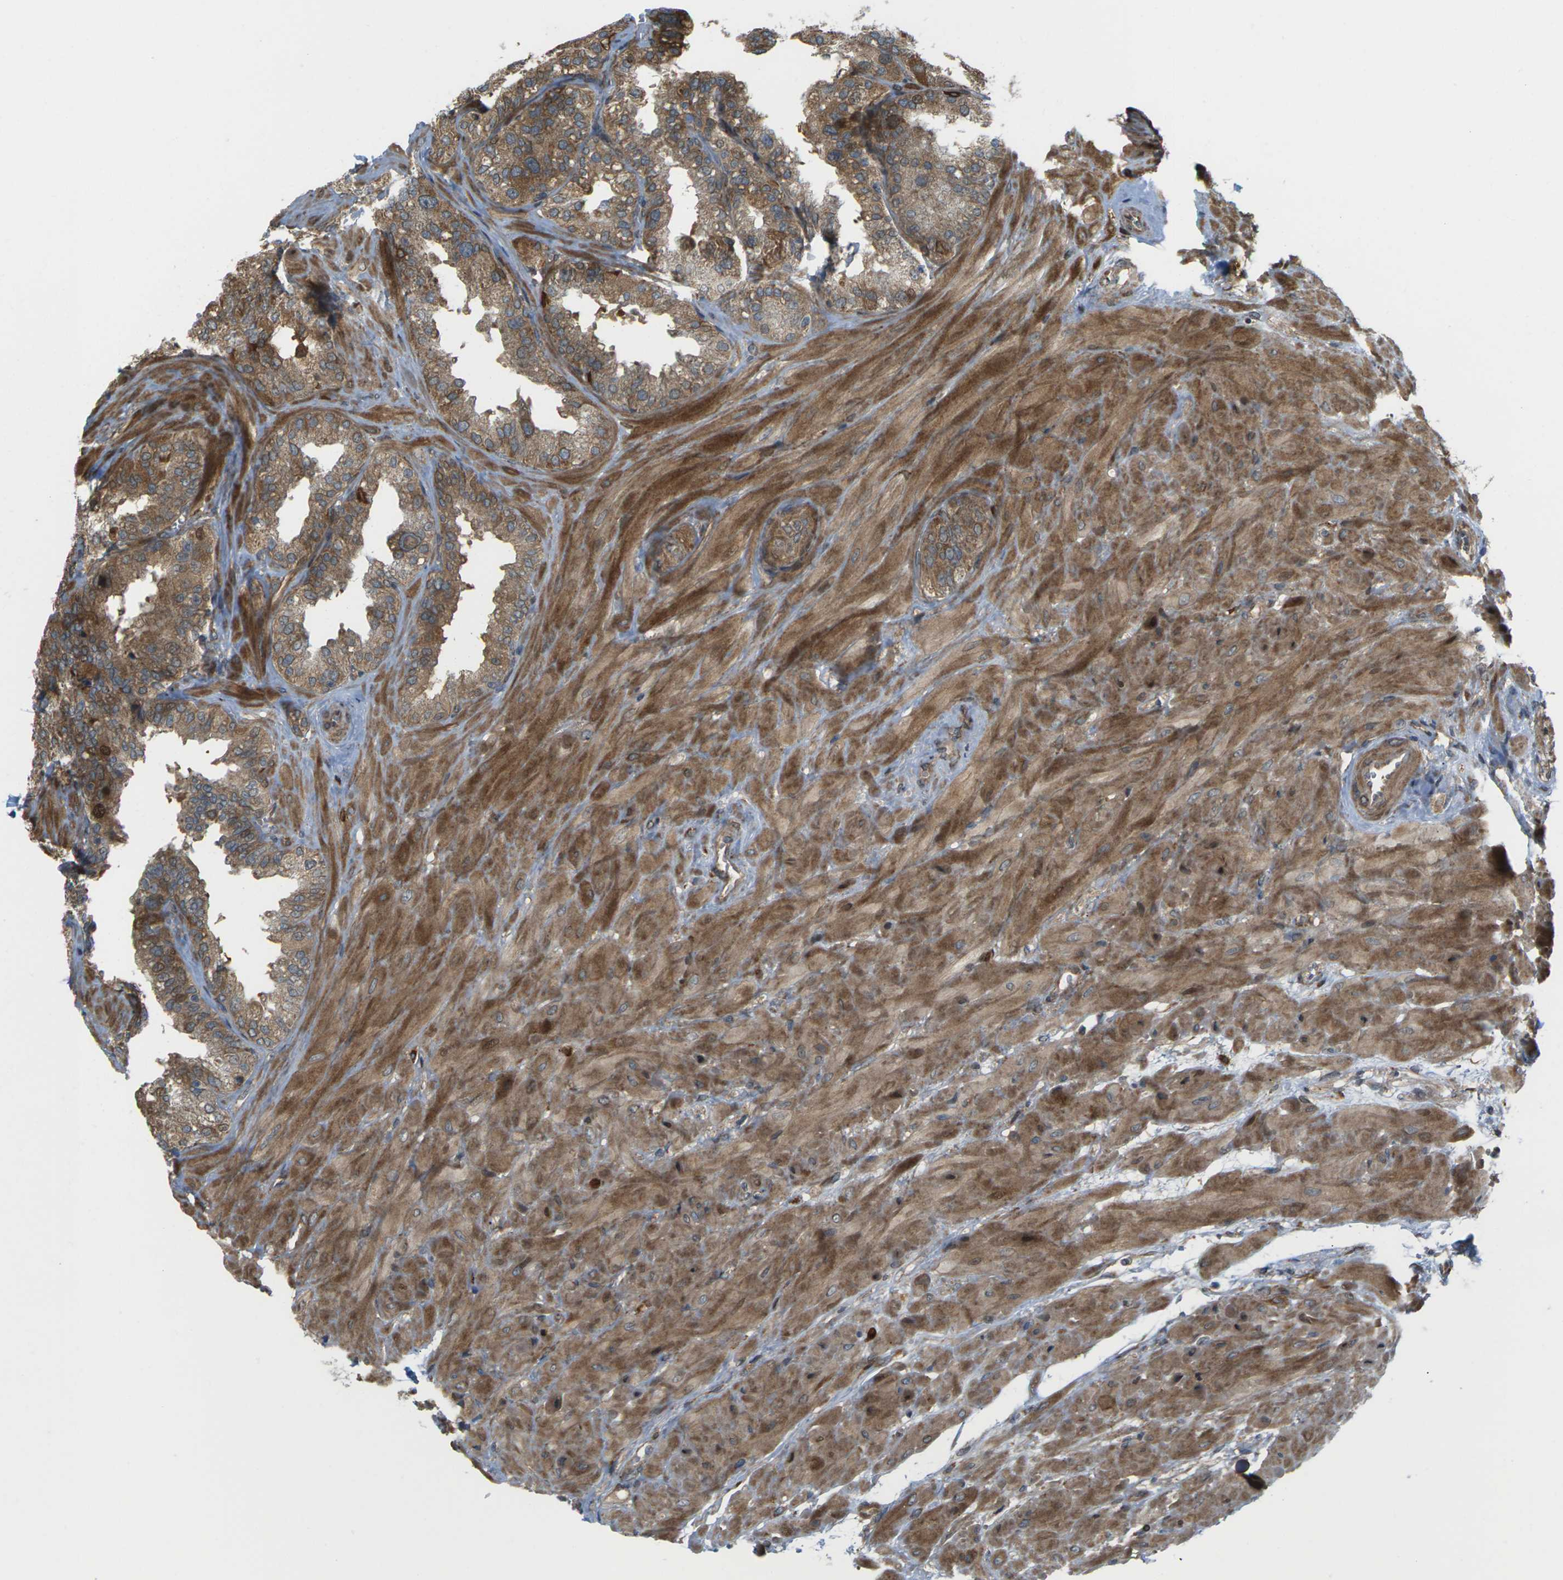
{"staining": {"intensity": "moderate", "quantity": ">75%", "location": "cytoplasmic/membranous"}, "tissue": "seminal vesicle", "cell_type": "Glandular cells", "image_type": "normal", "snomed": [{"axis": "morphology", "description": "Normal tissue, NOS"}, {"axis": "topography", "description": "Prostate"}, {"axis": "topography", "description": "Seminal veicle"}], "caption": "The immunohistochemical stain shows moderate cytoplasmic/membranous positivity in glandular cells of normal seminal vesicle.", "gene": "ROBO1", "patient": {"sex": "male", "age": 51}}